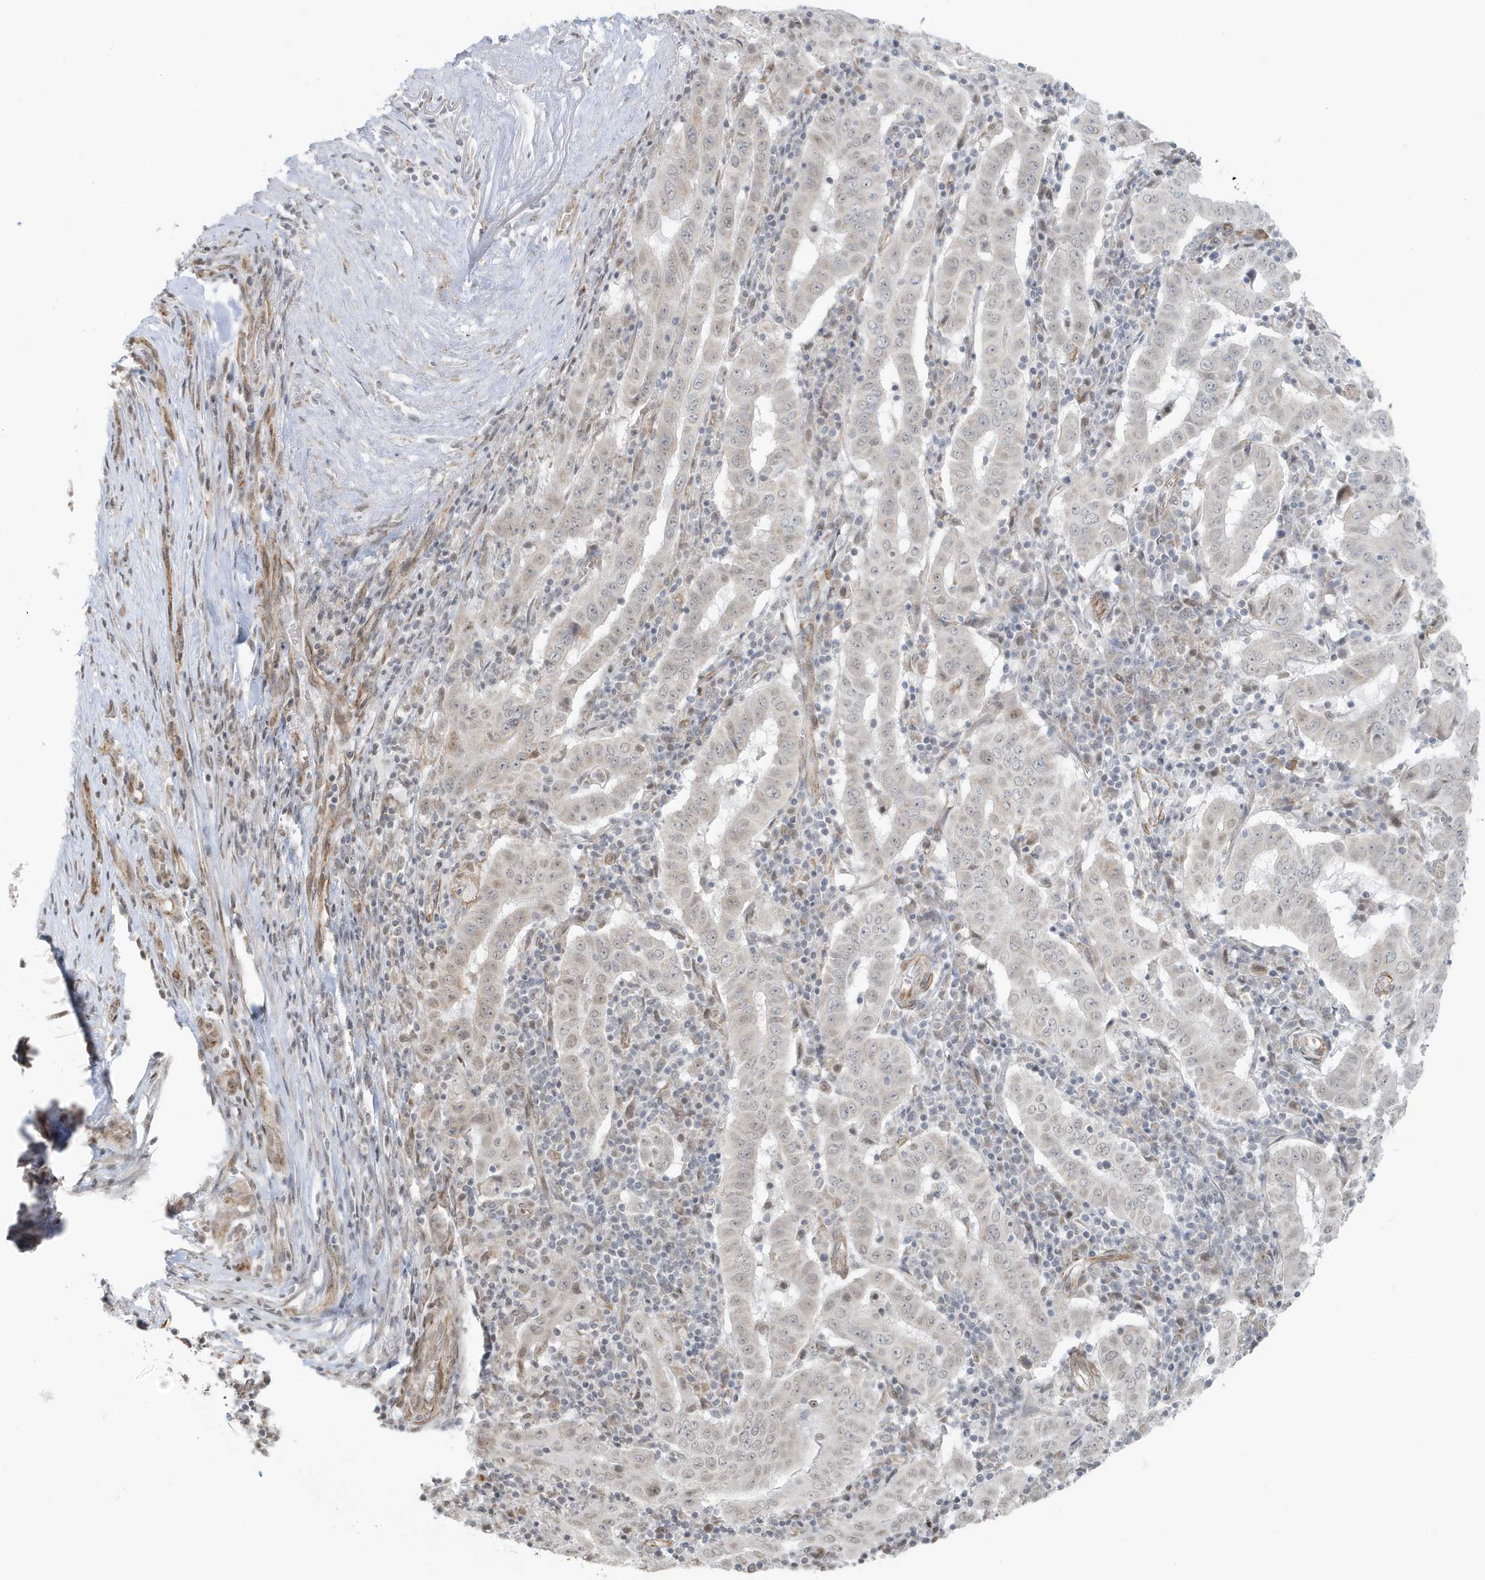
{"staining": {"intensity": "negative", "quantity": "none", "location": "none"}, "tissue": "pancreatic cancer", "cell_type": "Tumor cells", "image_type": "cancer", "snomed": [{"axis": "morphology", "description": "Adenocarcinoma, NOS"}, {"axis": "topography", "description": "Pancreas"}], "caption": "Immunohistochemistry (IHC) photomicrograph of neoplastic tissue: adenocarcinoma (pancreatic) stained with DAB (3,3'-diaminobenzidine) displays no significant protein staining in tumor cells.", "gene": "CHCHD4", "patient": {"sex": "male", "age": 63}}